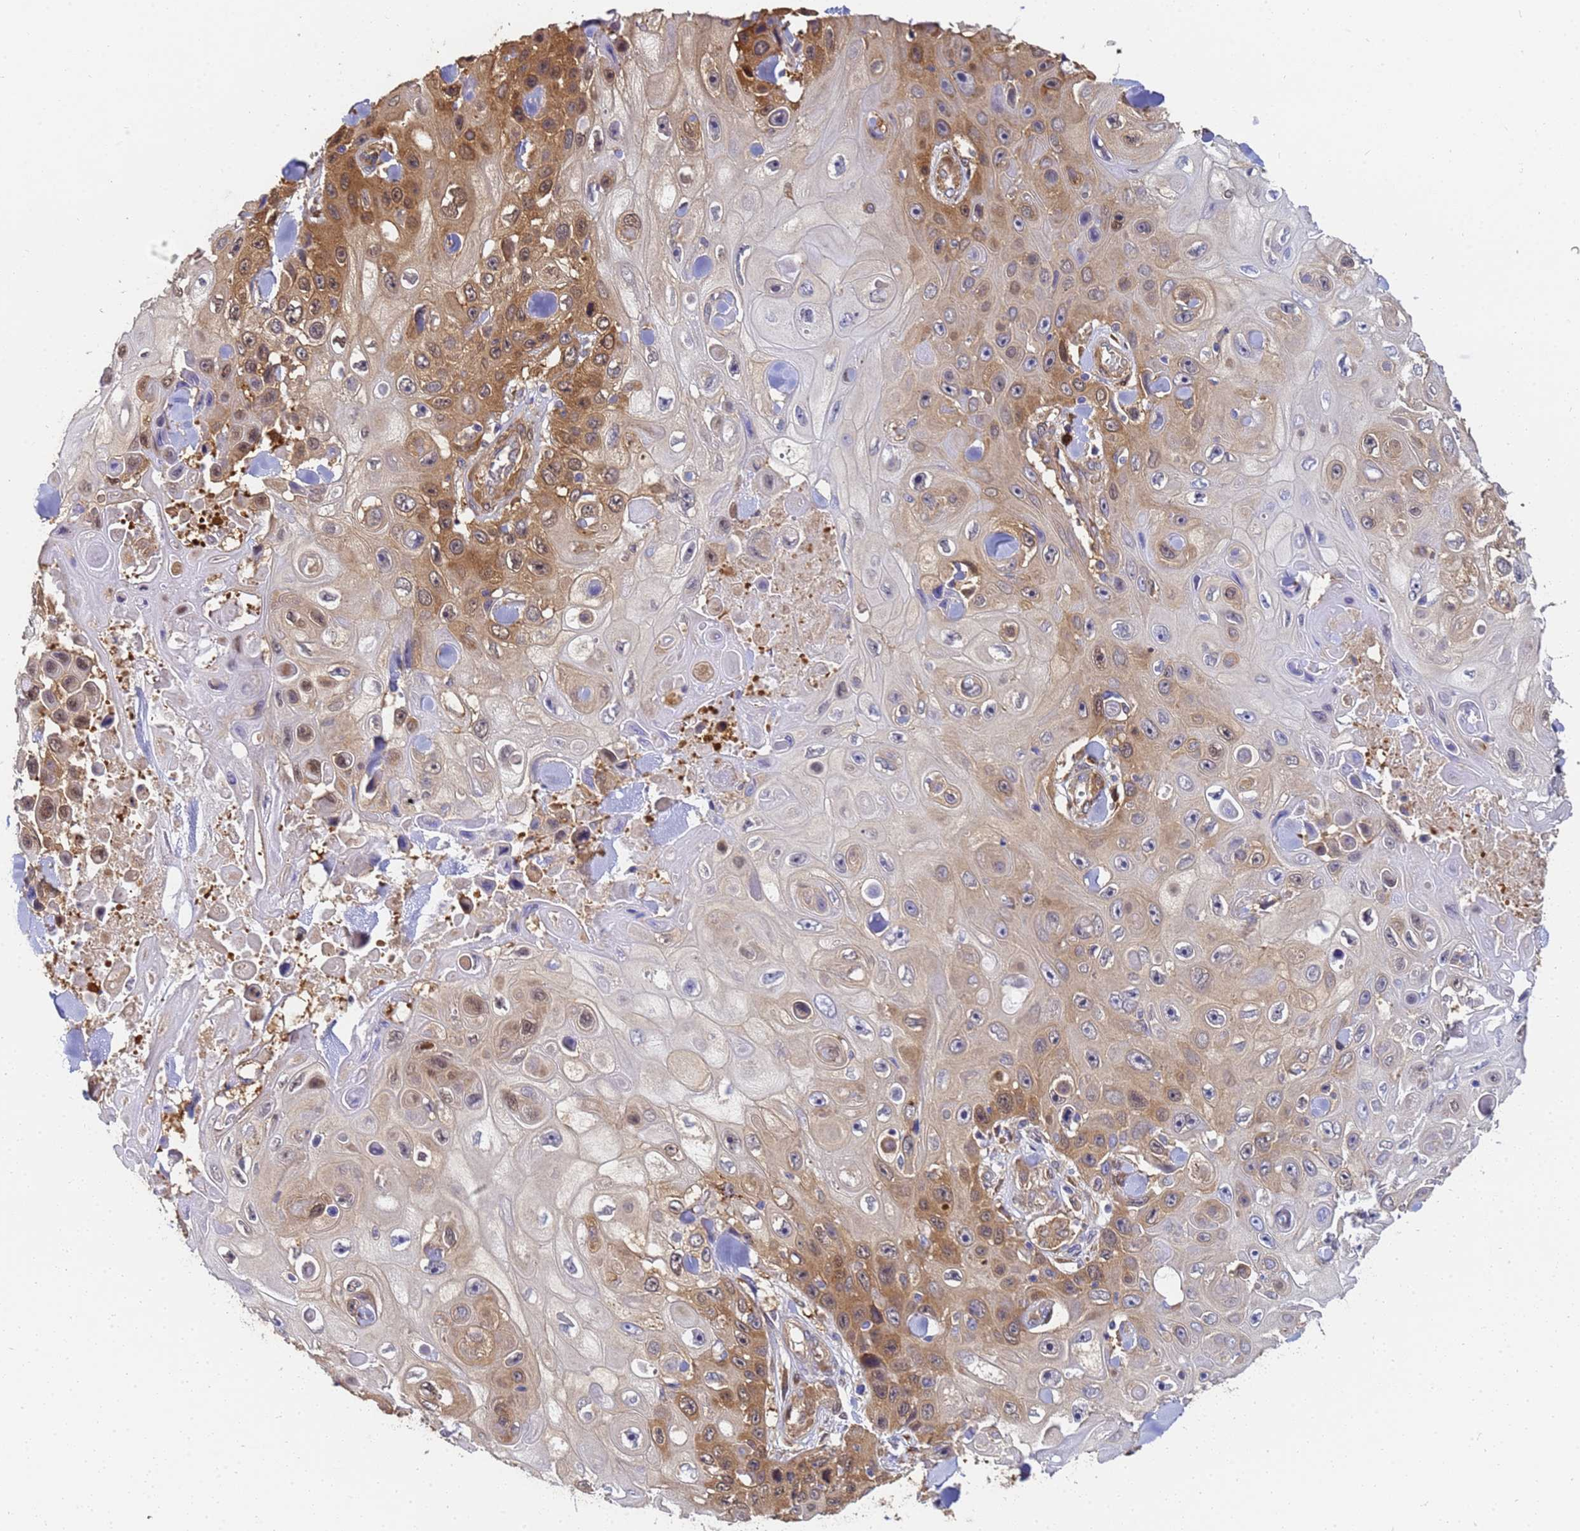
{"staining": {"intensity": "moderate", "quantity": "25%-75%", "location": "cytoplasmic/membranous"}, "tissue": "skin cancer", "cell_type": "Tumor cells", "image_type": "cancer", "snomed": [{"axis": "morphology", "description": "Squamous cell carcinoma, NOS"}, {"axis": "topography", "description": "Skin"}], "caption": "This is a photomicrograph of immunohistochemistry (IHC) staining of squamous cell carcinoma (skin), which shows moderate expression in the cytoplasmic/membranous of tumor cells.", "gene": "NME1-NME2", "patient": {"sex": "male", "age": 82}}